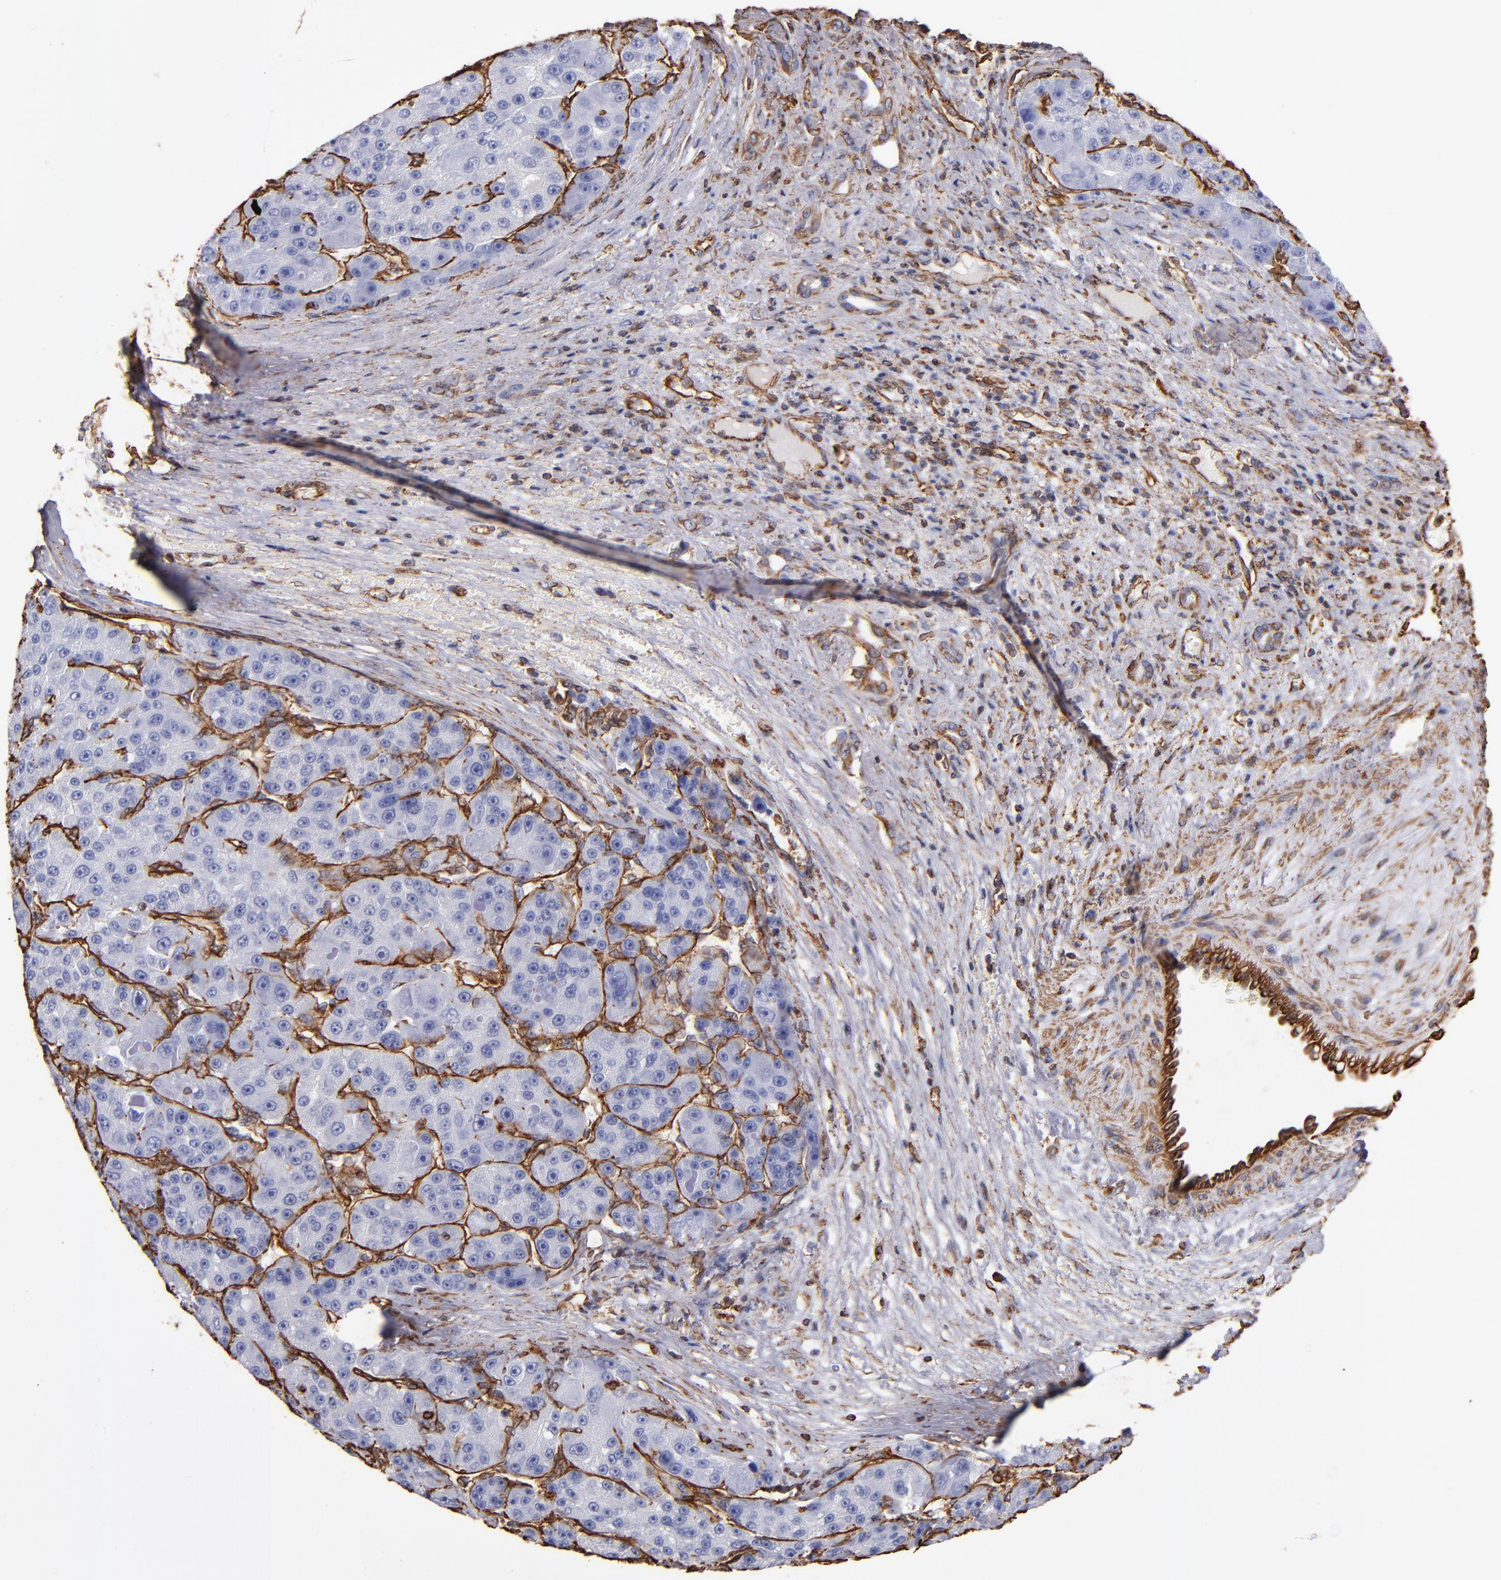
{"staining": {"intensity": "strong", "quantity": ">75%", "location": "cytoplasmic/membranous"}, "tissue": "liver cancer", "cell_type": "Tumor cells", "image_type": "cancer", "snomed": [{"axis": "morphology", "description": "Carcinoma, Hepatocellular, NOS"}, {"axis": "topography", "description": "Liver"}], "caption": "Immunohistochemistry (IHC) (DAB (3,3'-diaminobenzidine)) staining of human liver cancer (hepatocellular carcinoma) demonstrates strong cytoplasmic/membranous protein staining in approximately >75% of tumor cells.", "gene": "VIM", "patient": {"sex": "male", "age": 76}}